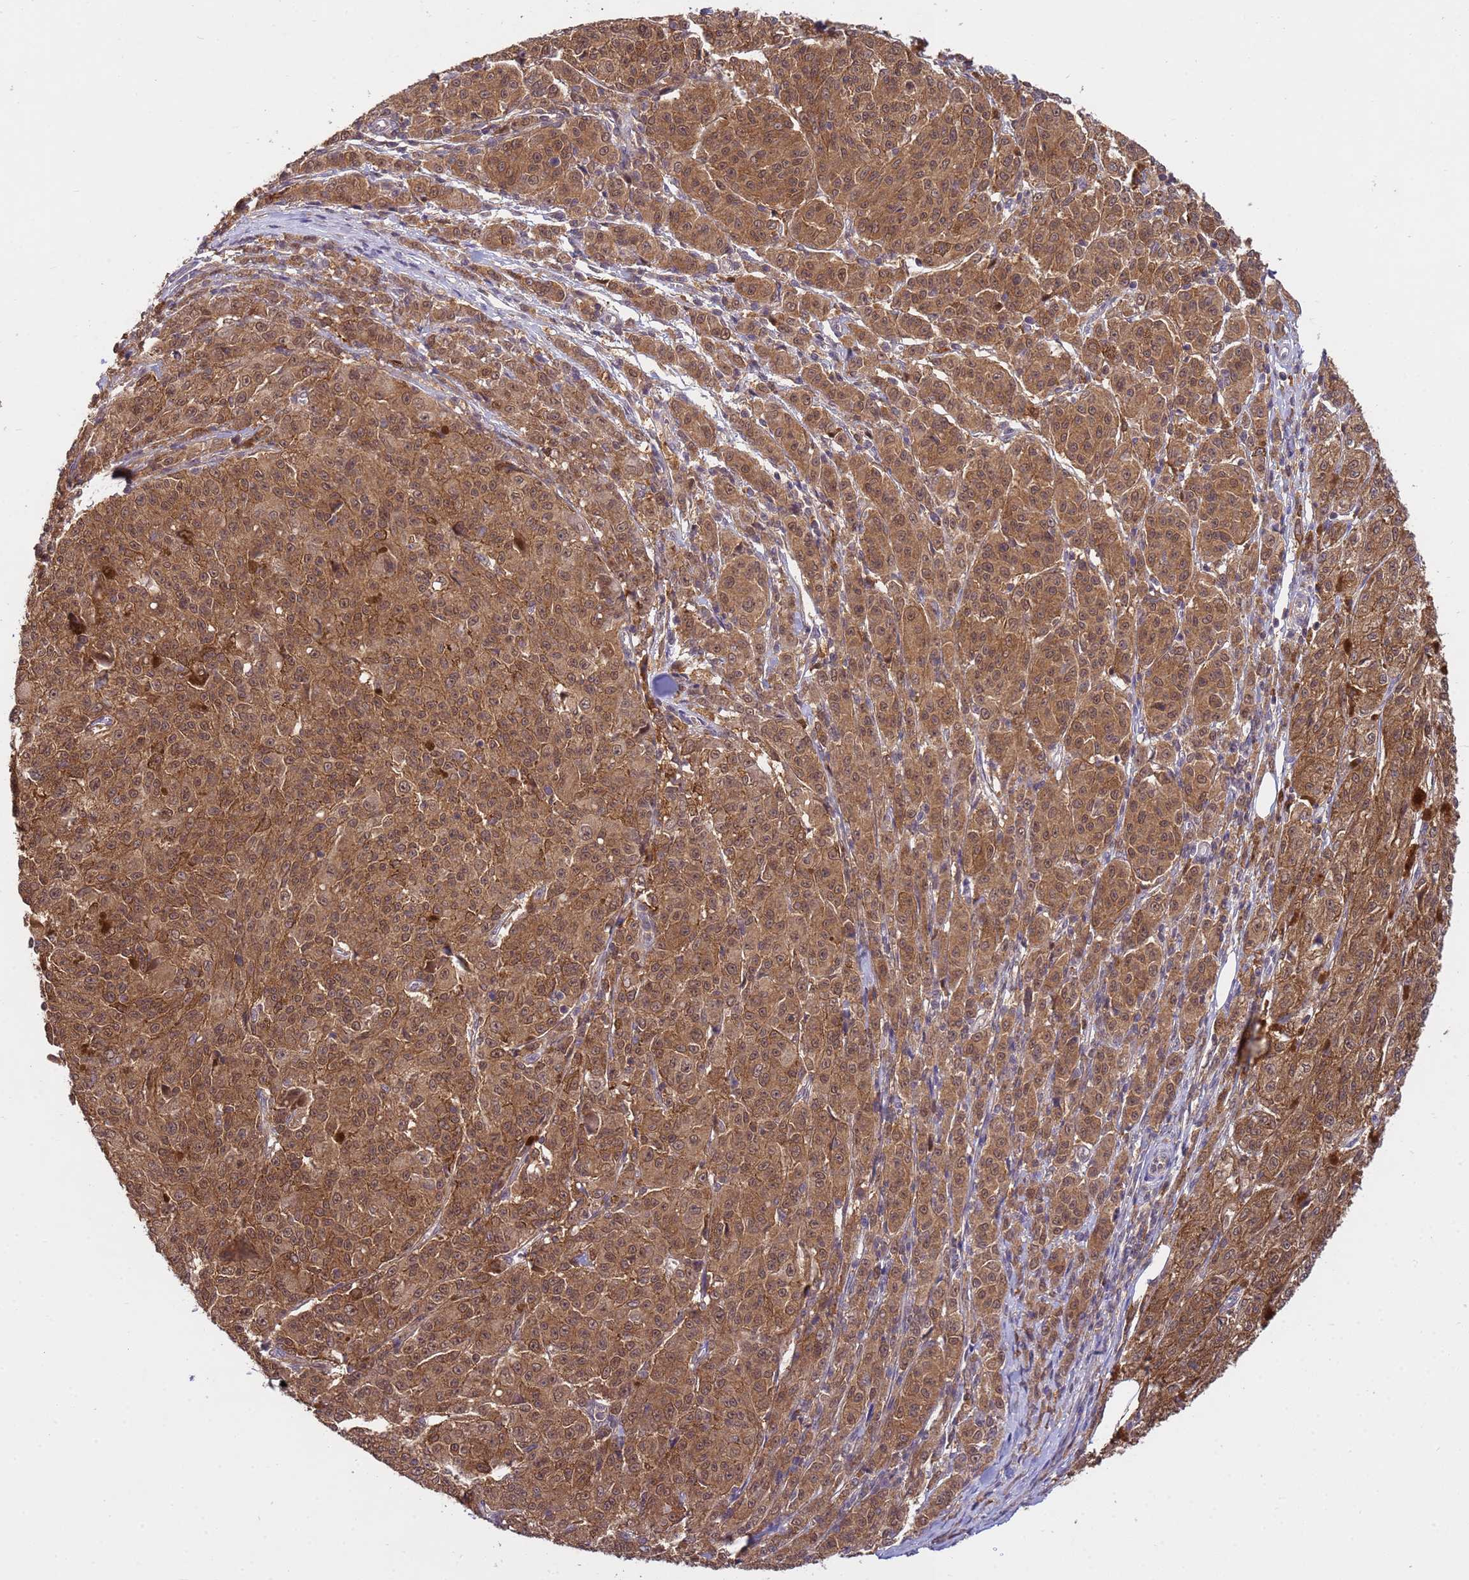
{"staining": {"intensity": "moderate", "quantity": ">75%", "location": "cytoplasmic/membranous,nuclear"}, "tissue": "melanoma", "cell_type": "Tumor cells", "image_type": "cancer", "snomed": [{"axis": "morphology", "description": "Malignant melanoma, NOS"}, {"axis": "topography", "description": "Skin"}], "caption": "Immunohistochemistry image of human malignant melanoma stained for a protein (brown), which exhibits medium levels of moderate cytoplasmic/membranous and nuclear staining in approximately >75% of tumor cells.", "gene": "NPEPPS", "patient": {"sex": "female", "age": 52}}